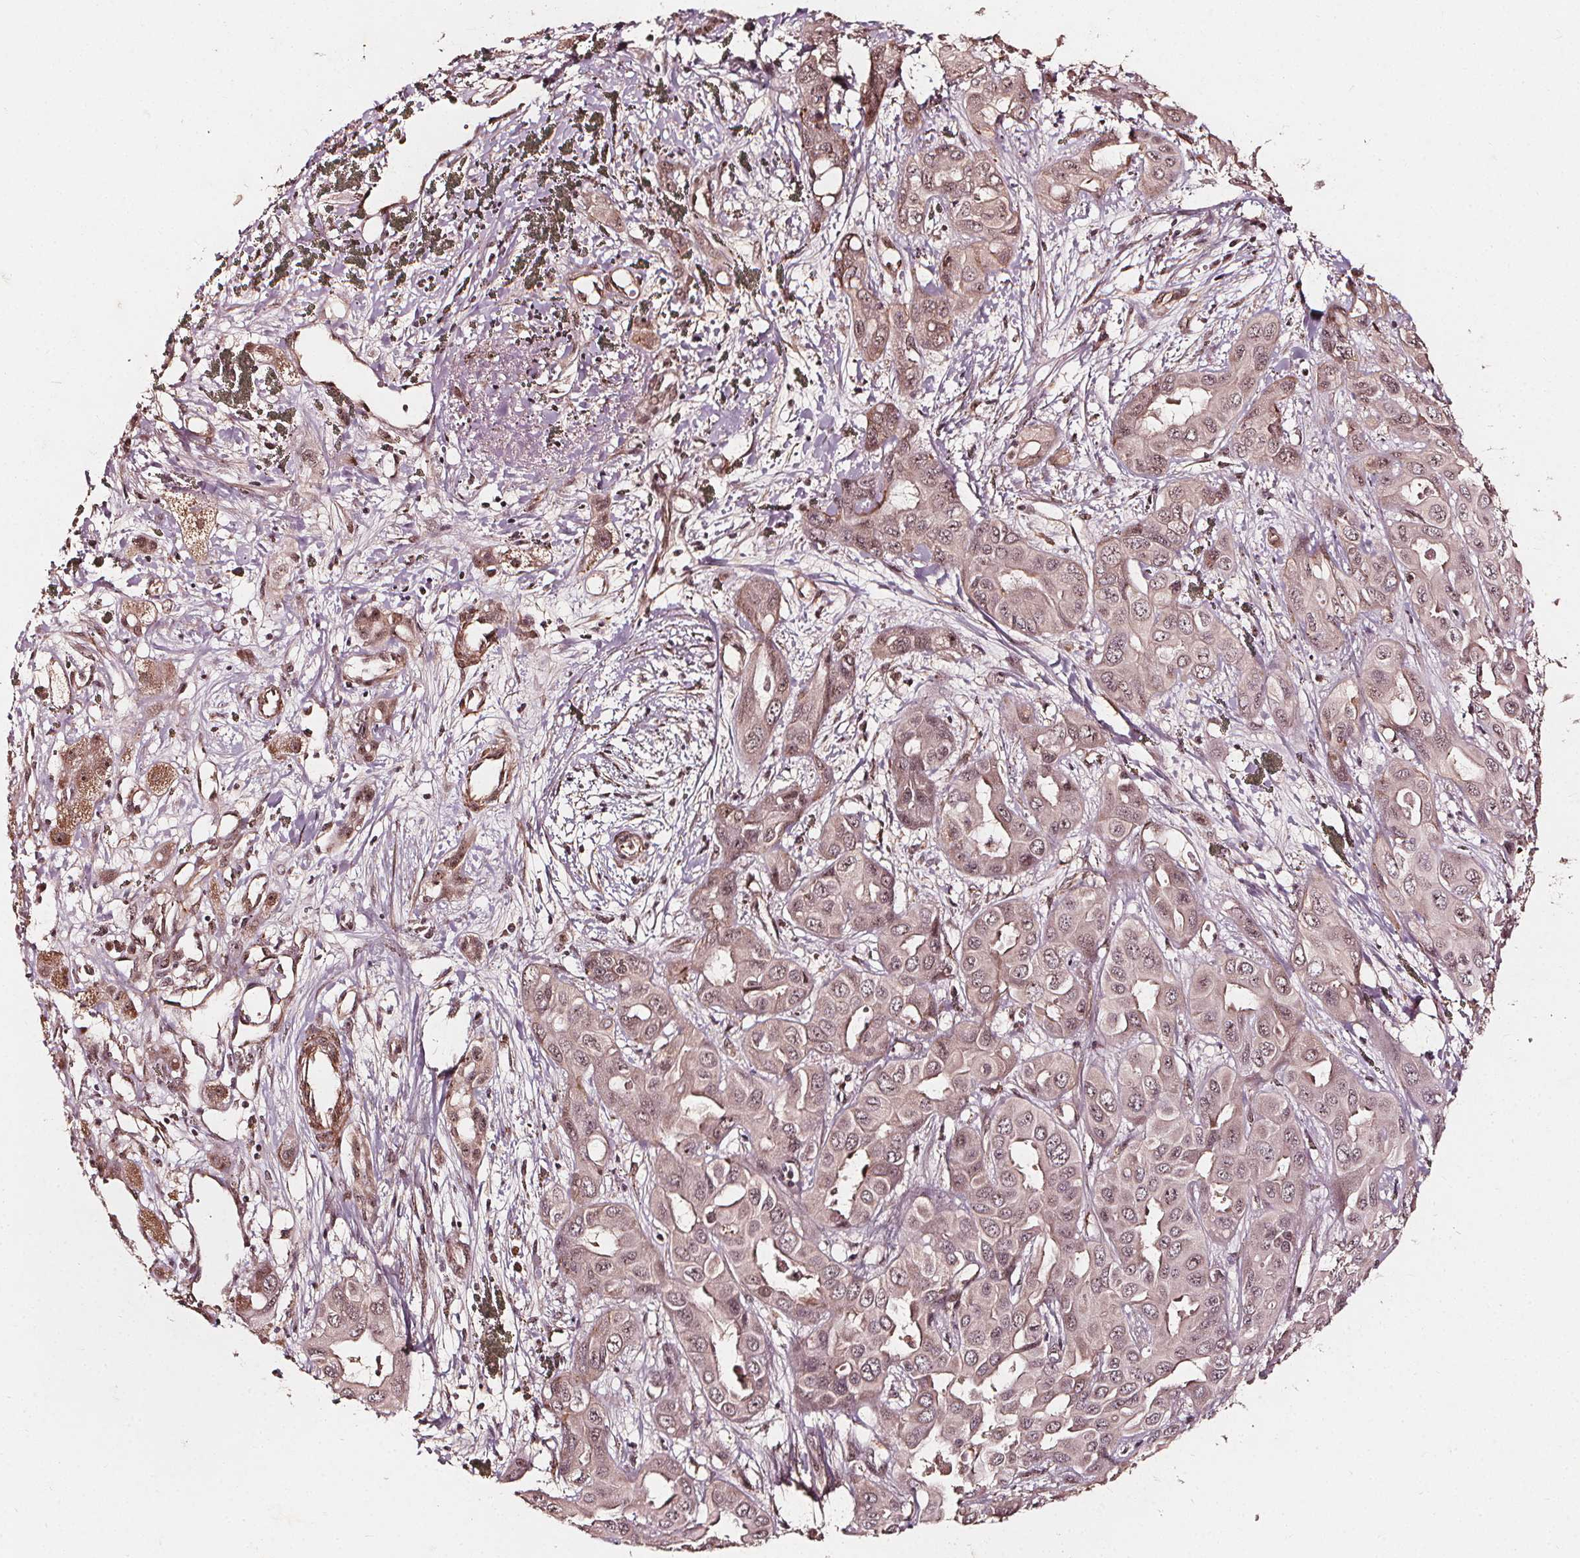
{"staining": {"intensity": "weak", "quantity": ">75%", "location": "nuclear"}, "tissue": "liver cancer", "cell_type": "Tumor cells", "image_type": "cancer", "snomed": [{"axis": "morphology", "description": "Cholangiocarcinoma"}, {"axis": "topography", "description": "Liver"}], "caption": "Brown immunohistochemical staining in cholangiocarcinoma (liver) reveals weak nuclear expression in about >75% of tumor cells.", "gene": "EXOSC9", "patient": {"sex": "female", "age": 60}}